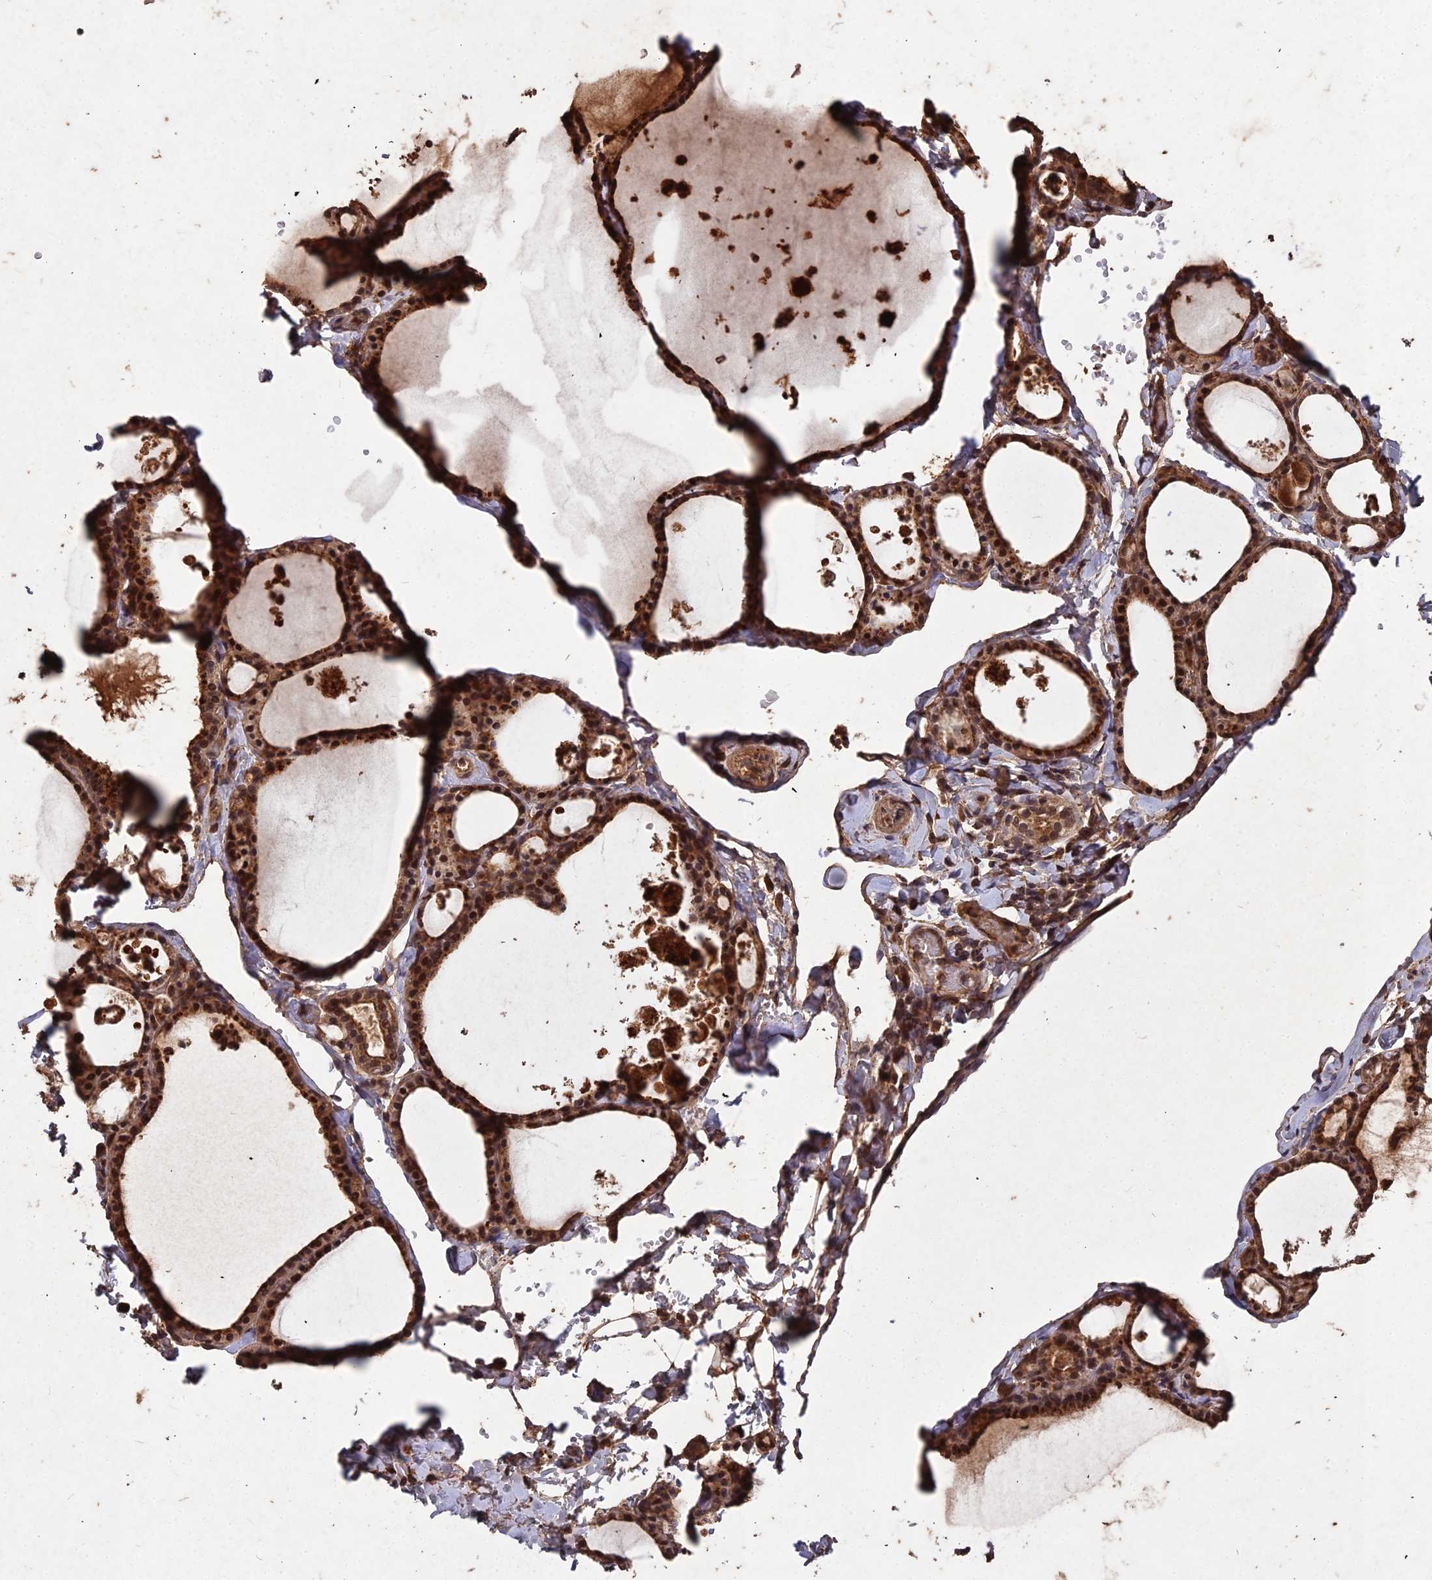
{"staining": {"intensity": "strong", "quantity": ">75%", "location": "cytoplasmic/membranous,nuclear"}, "tissue": "thyroid gland", "cell_type": "Glandular cells", "image_type": "normal", "snomed": [{"axis": "morphology", "description": "Normal tissue, NOS"}, {"axis": "topography", "description": "Thyroid gland"}], "caption": "Glandular cells display high levels of strong cytoplasmic/membranous,nuclear staining in about >75% of cells in unremarkable human thyroid gland. (brown staining indicates protein expression, while blue staining denotes nuclei).", "gene": "SYMPK", "patient": {"sex": "male", "age": 56}}